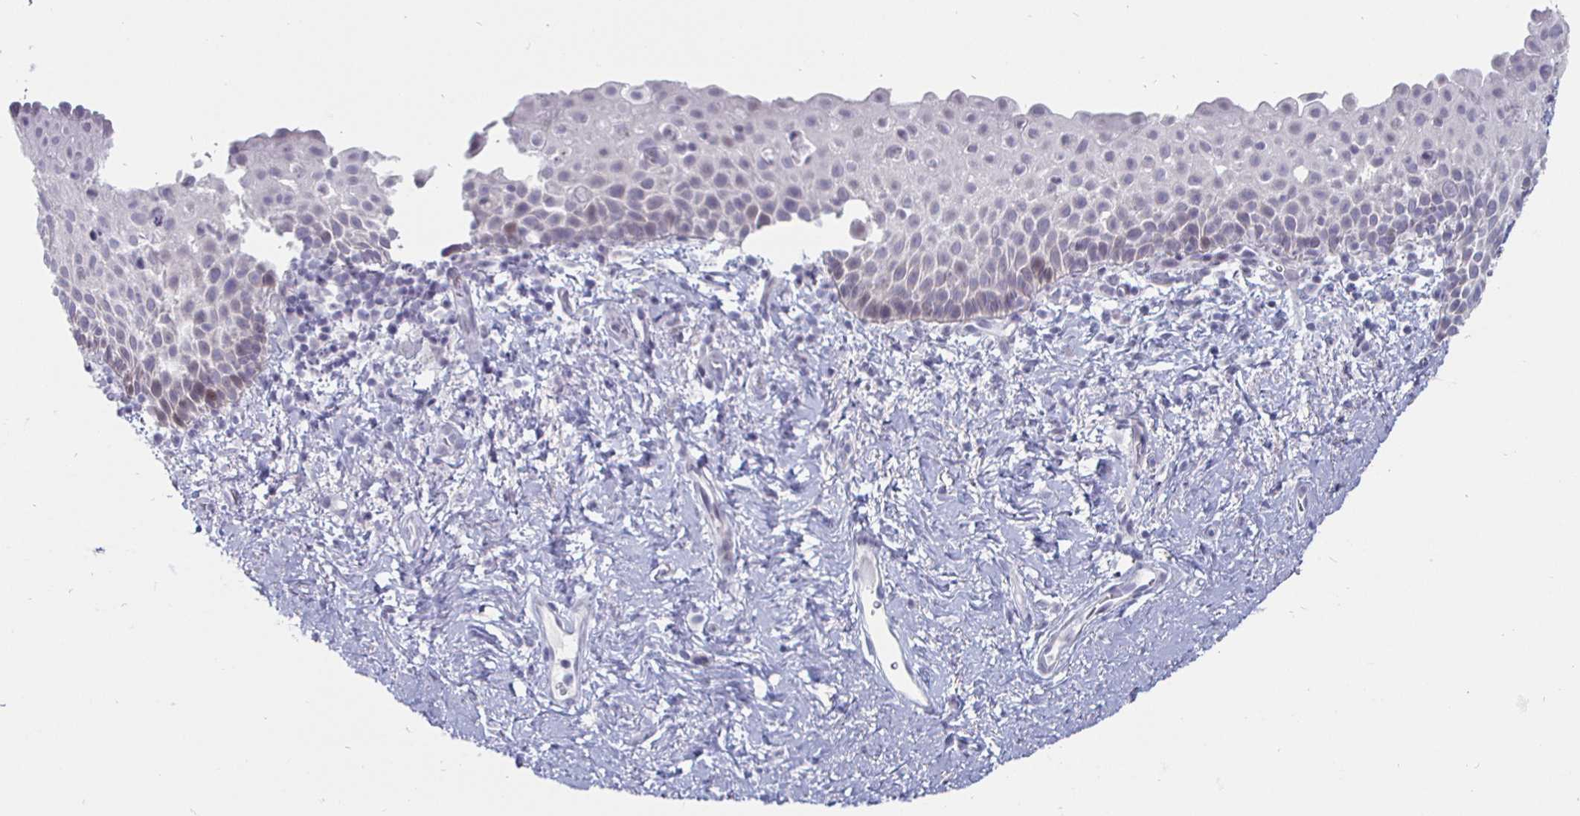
{"staining": {"intensity": "weak", "quantity": "<25%", "location": "nuclear"}, "tissue": "vagina", "cell_type": "Squamous epithelial cells", "image_type": "normal", "snomed": [{"axis": "morphology", "description": "Normal tissue, NOS"}, {"axis": "topography", "description": "Vagina"}], "caption": "Immunohistochemistry histopathology image of benign vagina: human vagina stained with DAB shows no significant protein positivity in squamous epithelial cells. (Immunohistochemistry, brightfield microscopy, high magnification).", "gene": "DMRTB1", "patient": {"sex": "female", "age": 61}}